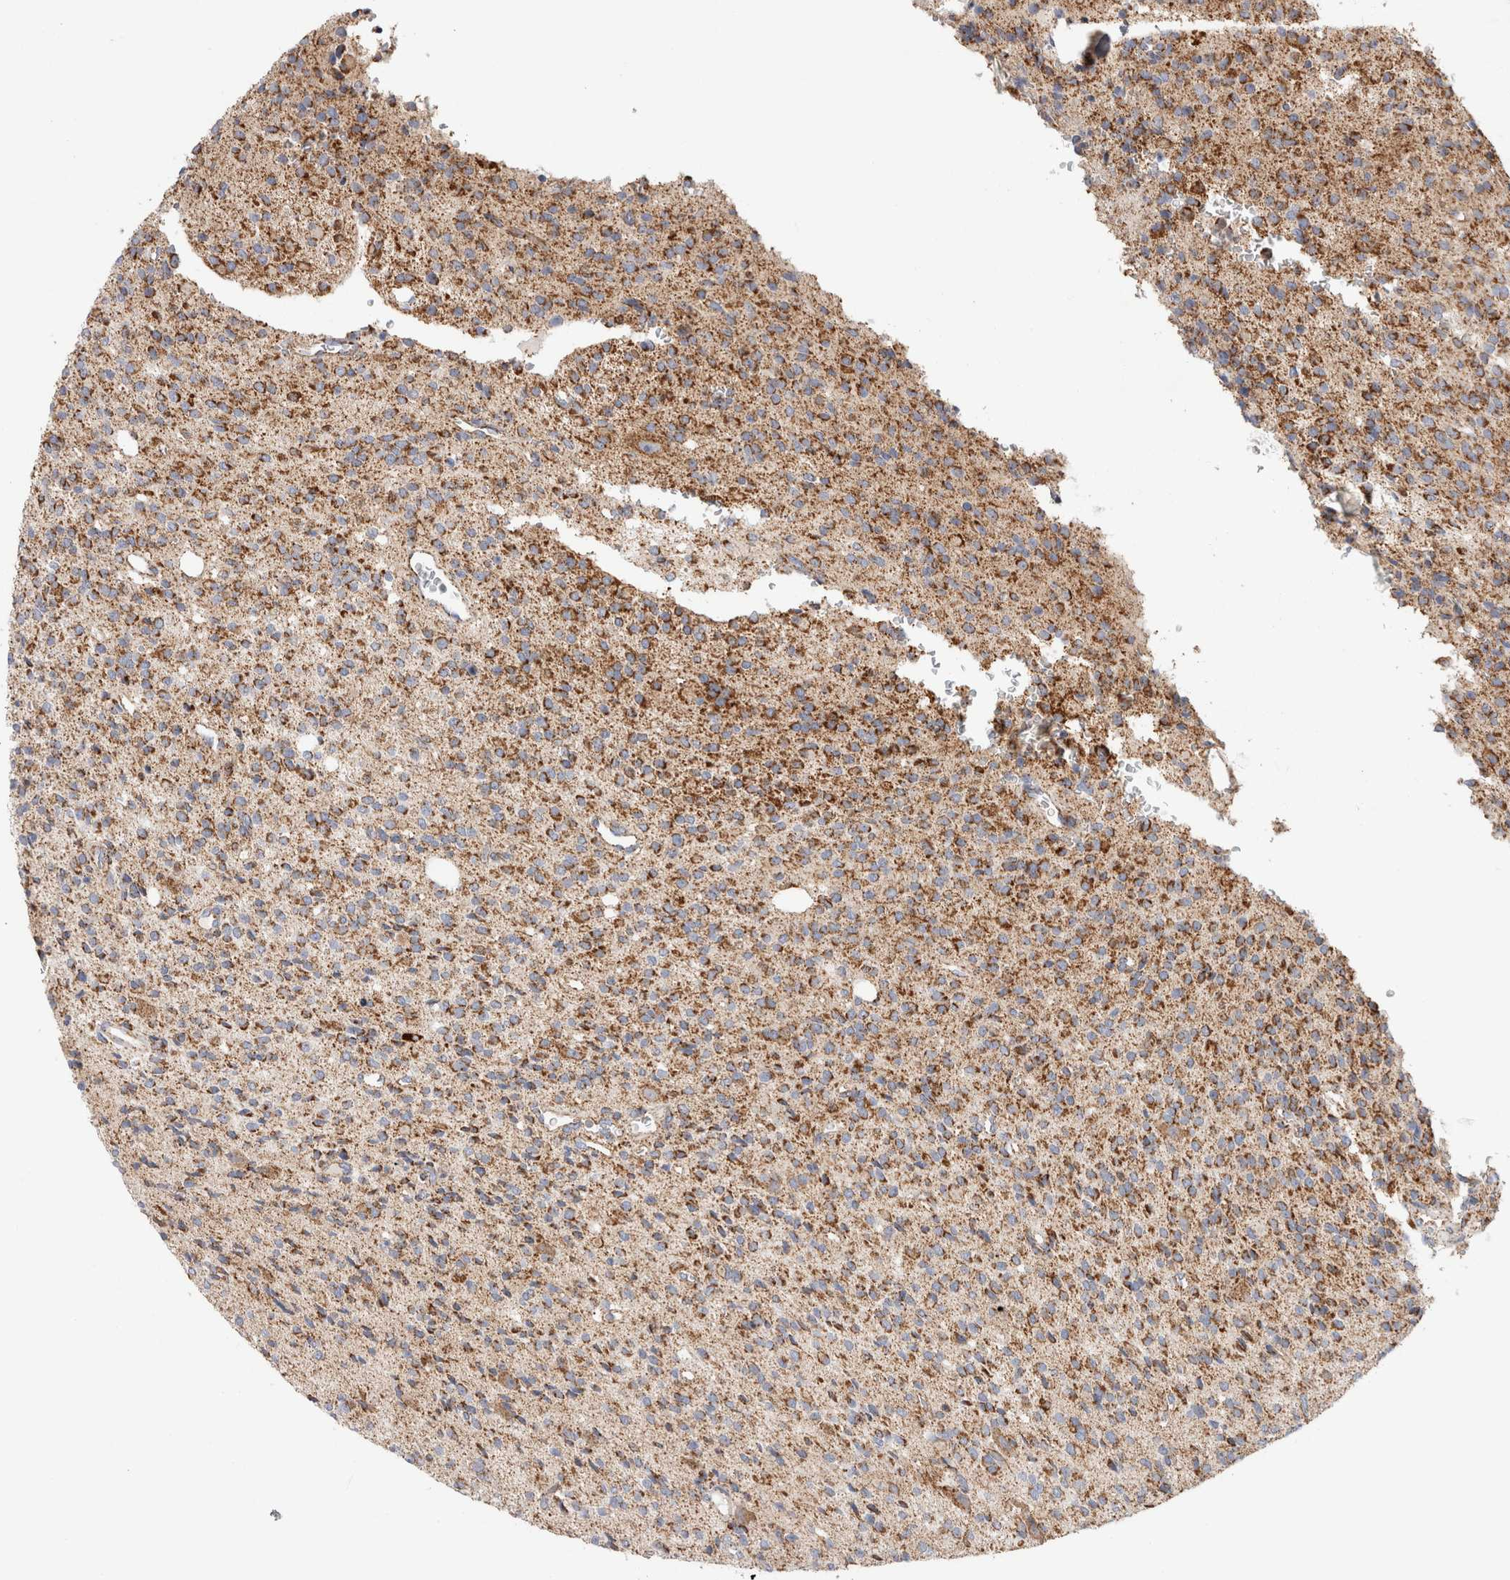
{"staining": {"intensity": "moderate", "quantity": ">75%", "location": "cytoplasmic/membranous"}, "tissue": "glioma", "cell_type": "Tumor cells", "image_type": "cancer", "snomed": [{"axis": "morphology", "description": "Glioma, malignant, High grade"}, {"axis": "topography", "description": "Brain"}], "caption": "A photomicrograph showing moderate cytoplasmic/membranous expression in about >75% of tumor cells in glioma, as visualized by brown immunohistochemical staining.", "gene": "IARS2", "patient": {"sex": "male", "age": 34}}